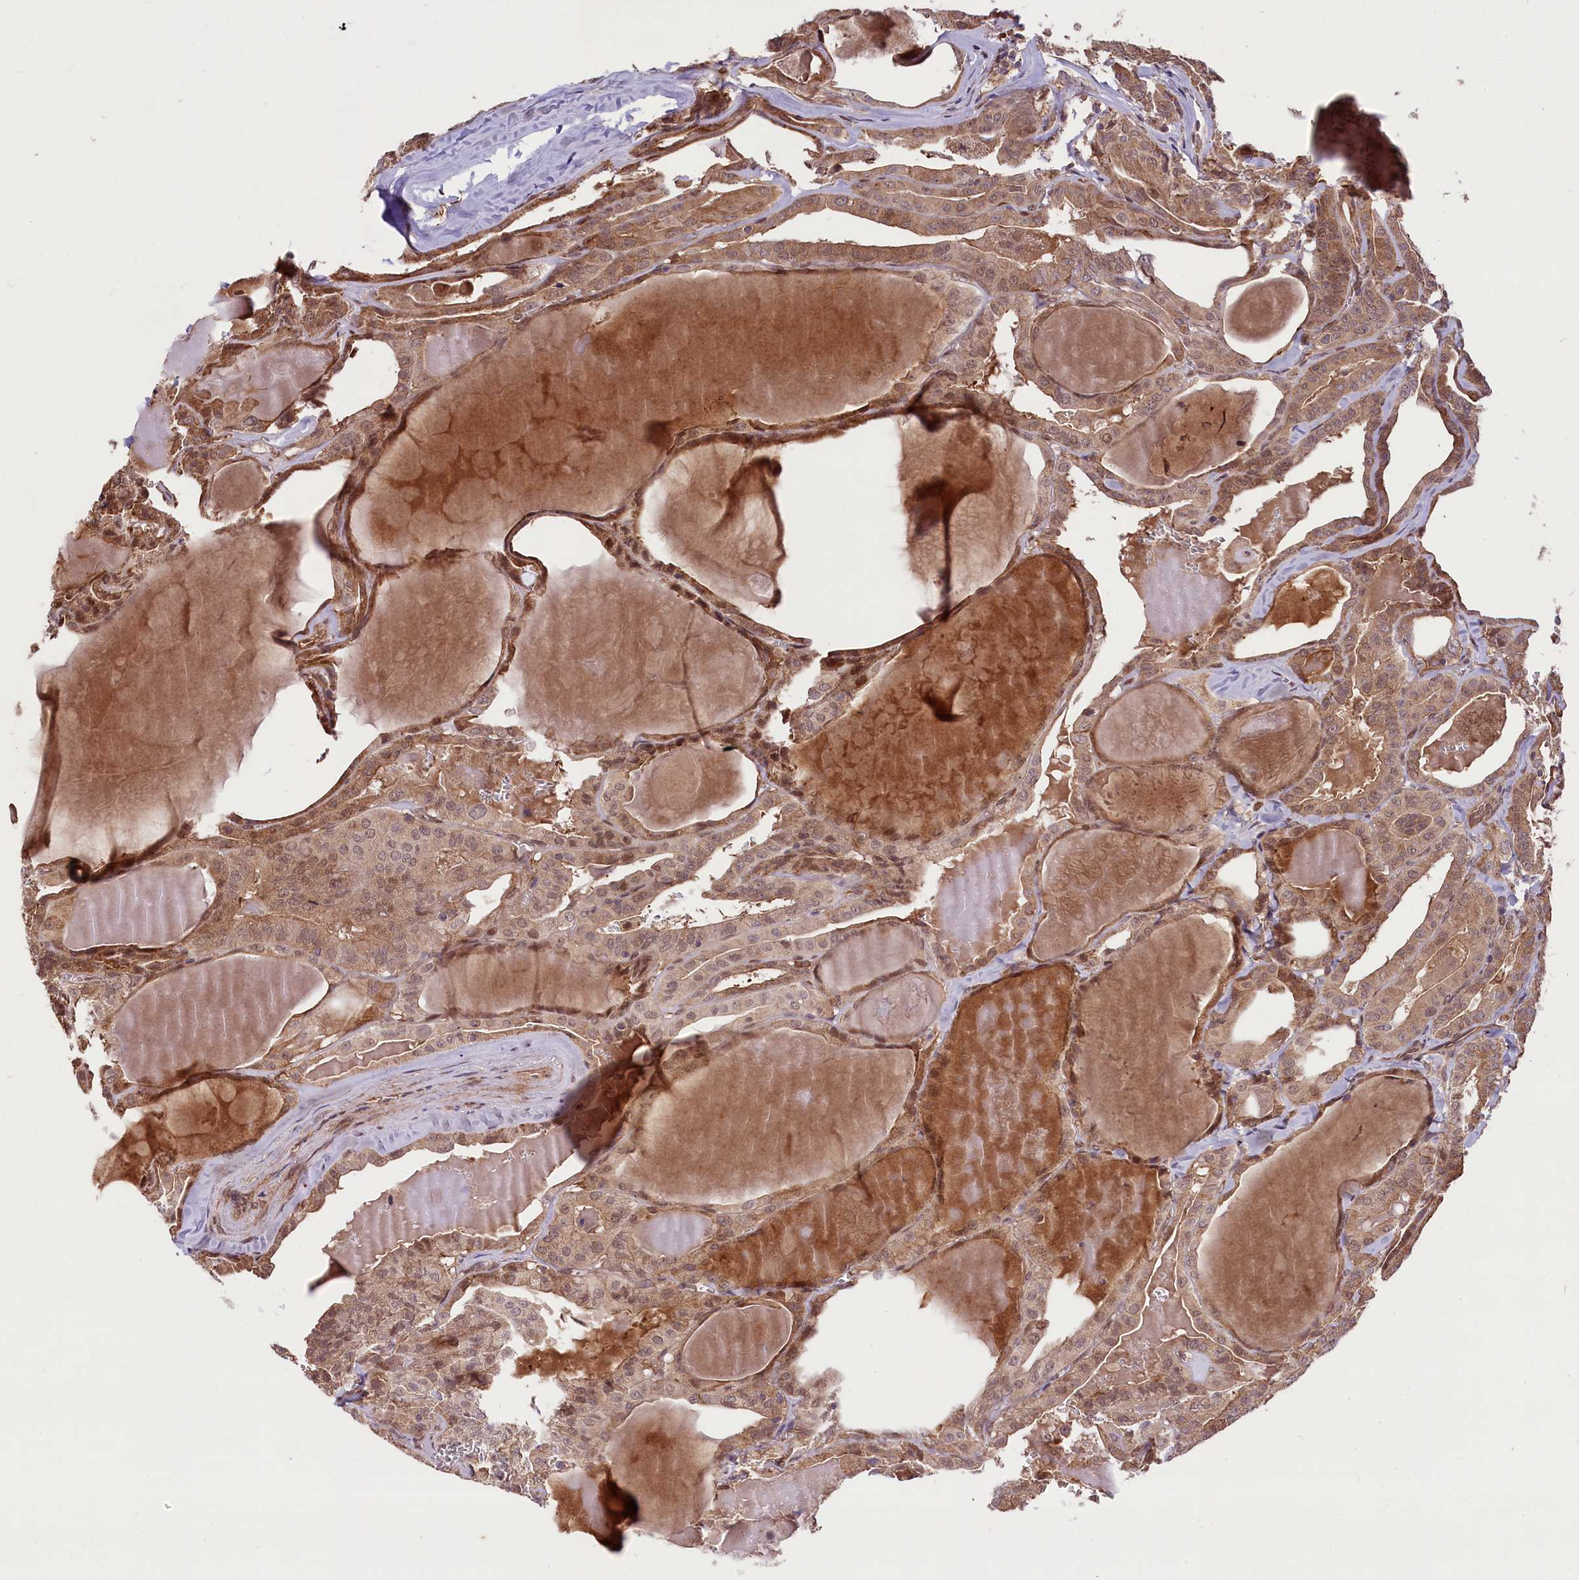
{"staining": {"intensity": "moderate", "quantity": ">75%", "location": "cytoplasmic/membranous"}, "tissue": "thyroid cancer", "cell_type": "Tumor cells", "image_type": "cancer", "snomed": [{"axis": "morphology", "description": "Papillary adenocarcinoma, NOS"}, {"axis": "topography", "description": "Thyroid gland"}], "caption": "This micrograph exhibits IHC staining of human thyroid papillary adenocarcinoma, with medium moderate cytoplasmic/membranous staining in approximately >75% of tumor cells.", "gene": "HDAC5", "patient": {"sex": "male", "age": 52}}